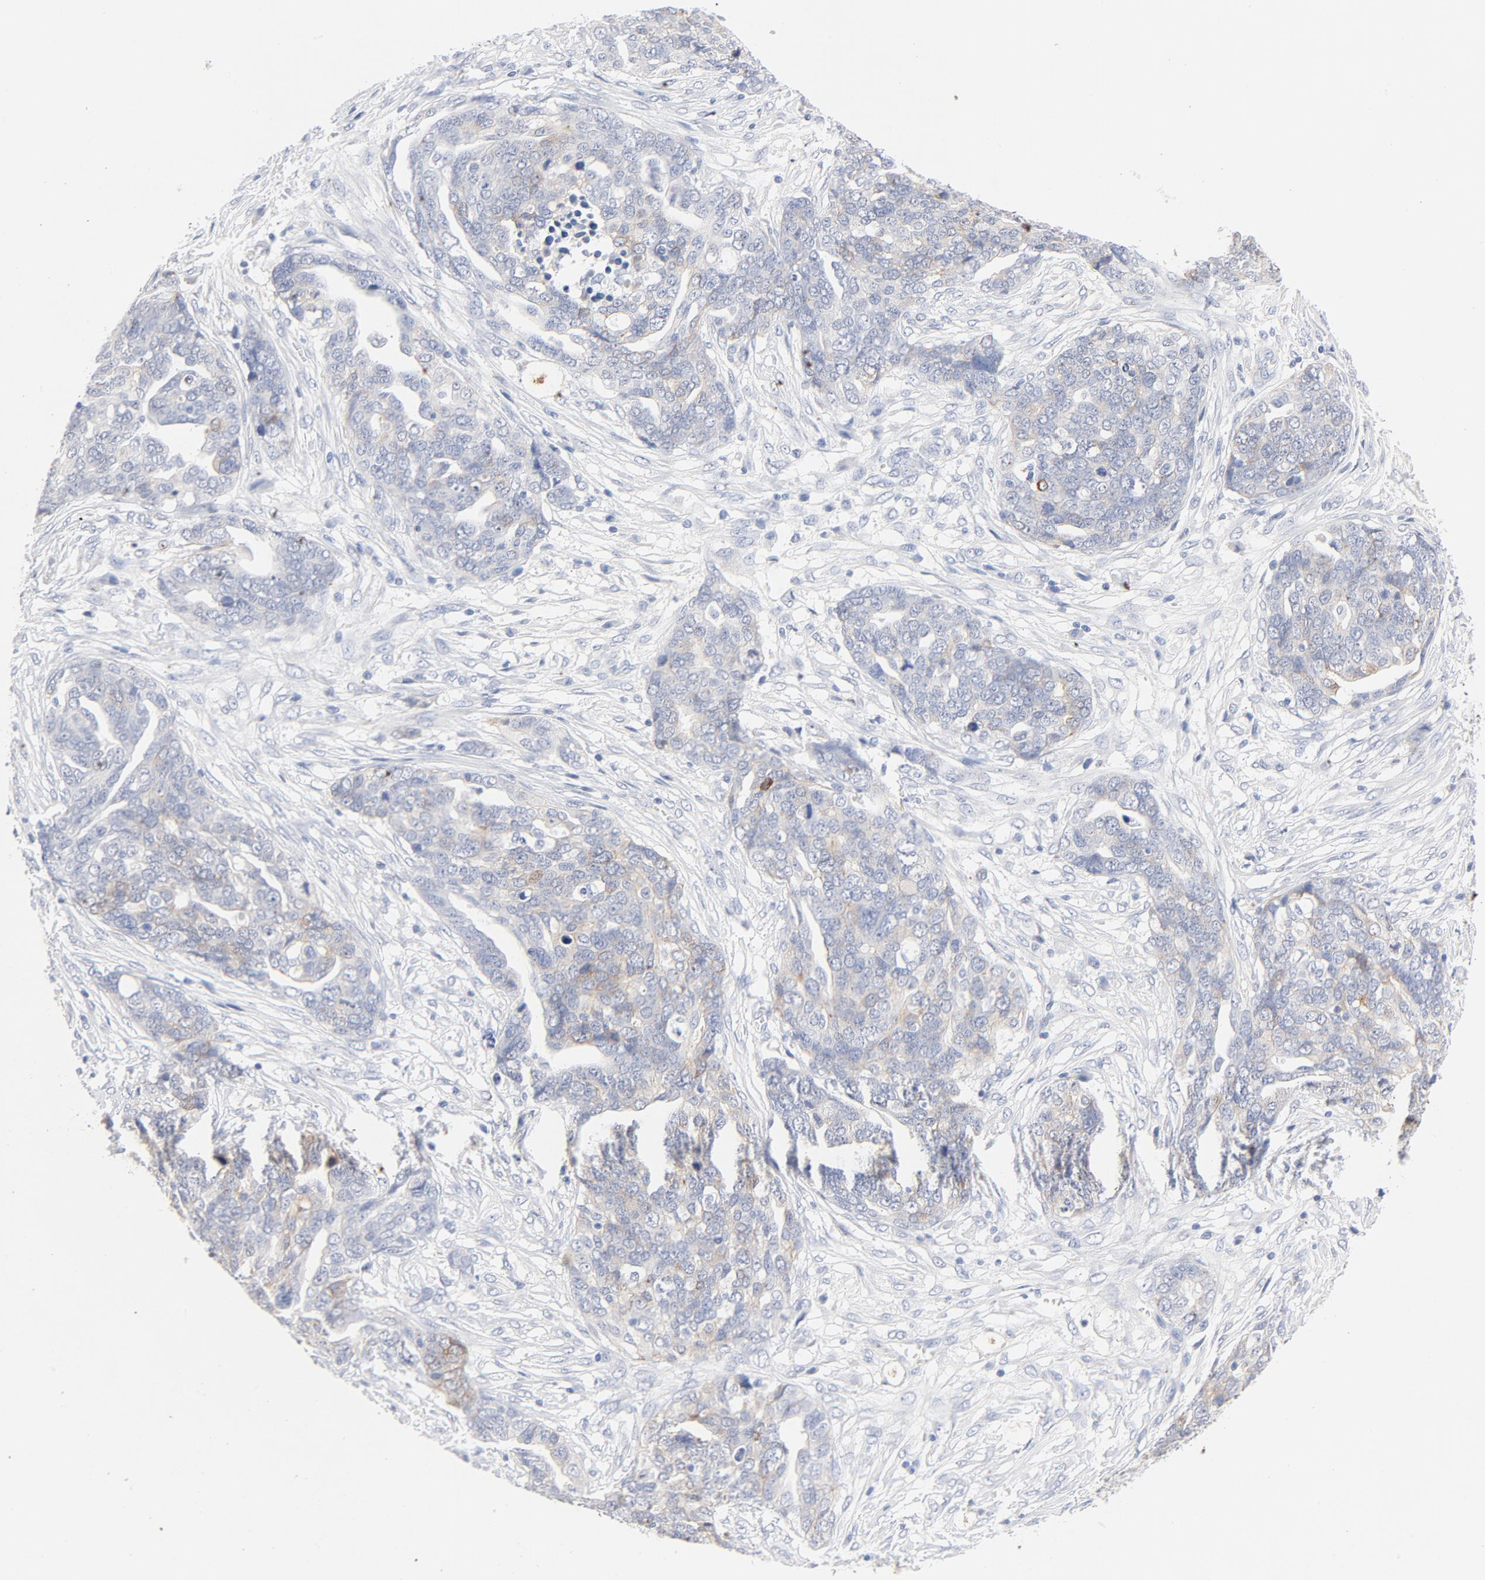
{"staining": {"intensity": "weak", "quantity": "<25%", "location": "cytoplasmic/membranous"}, "tissue": "ovarian cancer", "cell_type": "Tumor cells", "image_type": "cancer", "snomed": [{"axis": "morphology", "description": "Normal tissue, NOS"}, {"axis": "morphology", "description": "Cystadenocarcinoma, serous, NOS"}, {"axis": "topography", "description": "Fallopian tube"}, {"axis": "topography", "description": "Ovary"}], "caption": "Immunohistochemical staining of ovarian cancer (serous cystadenocarcinoma) exhibits no significant positivity in tumor cells.", "gene": "FGFR3", "patient": {"sex": "female", "age": 56}}